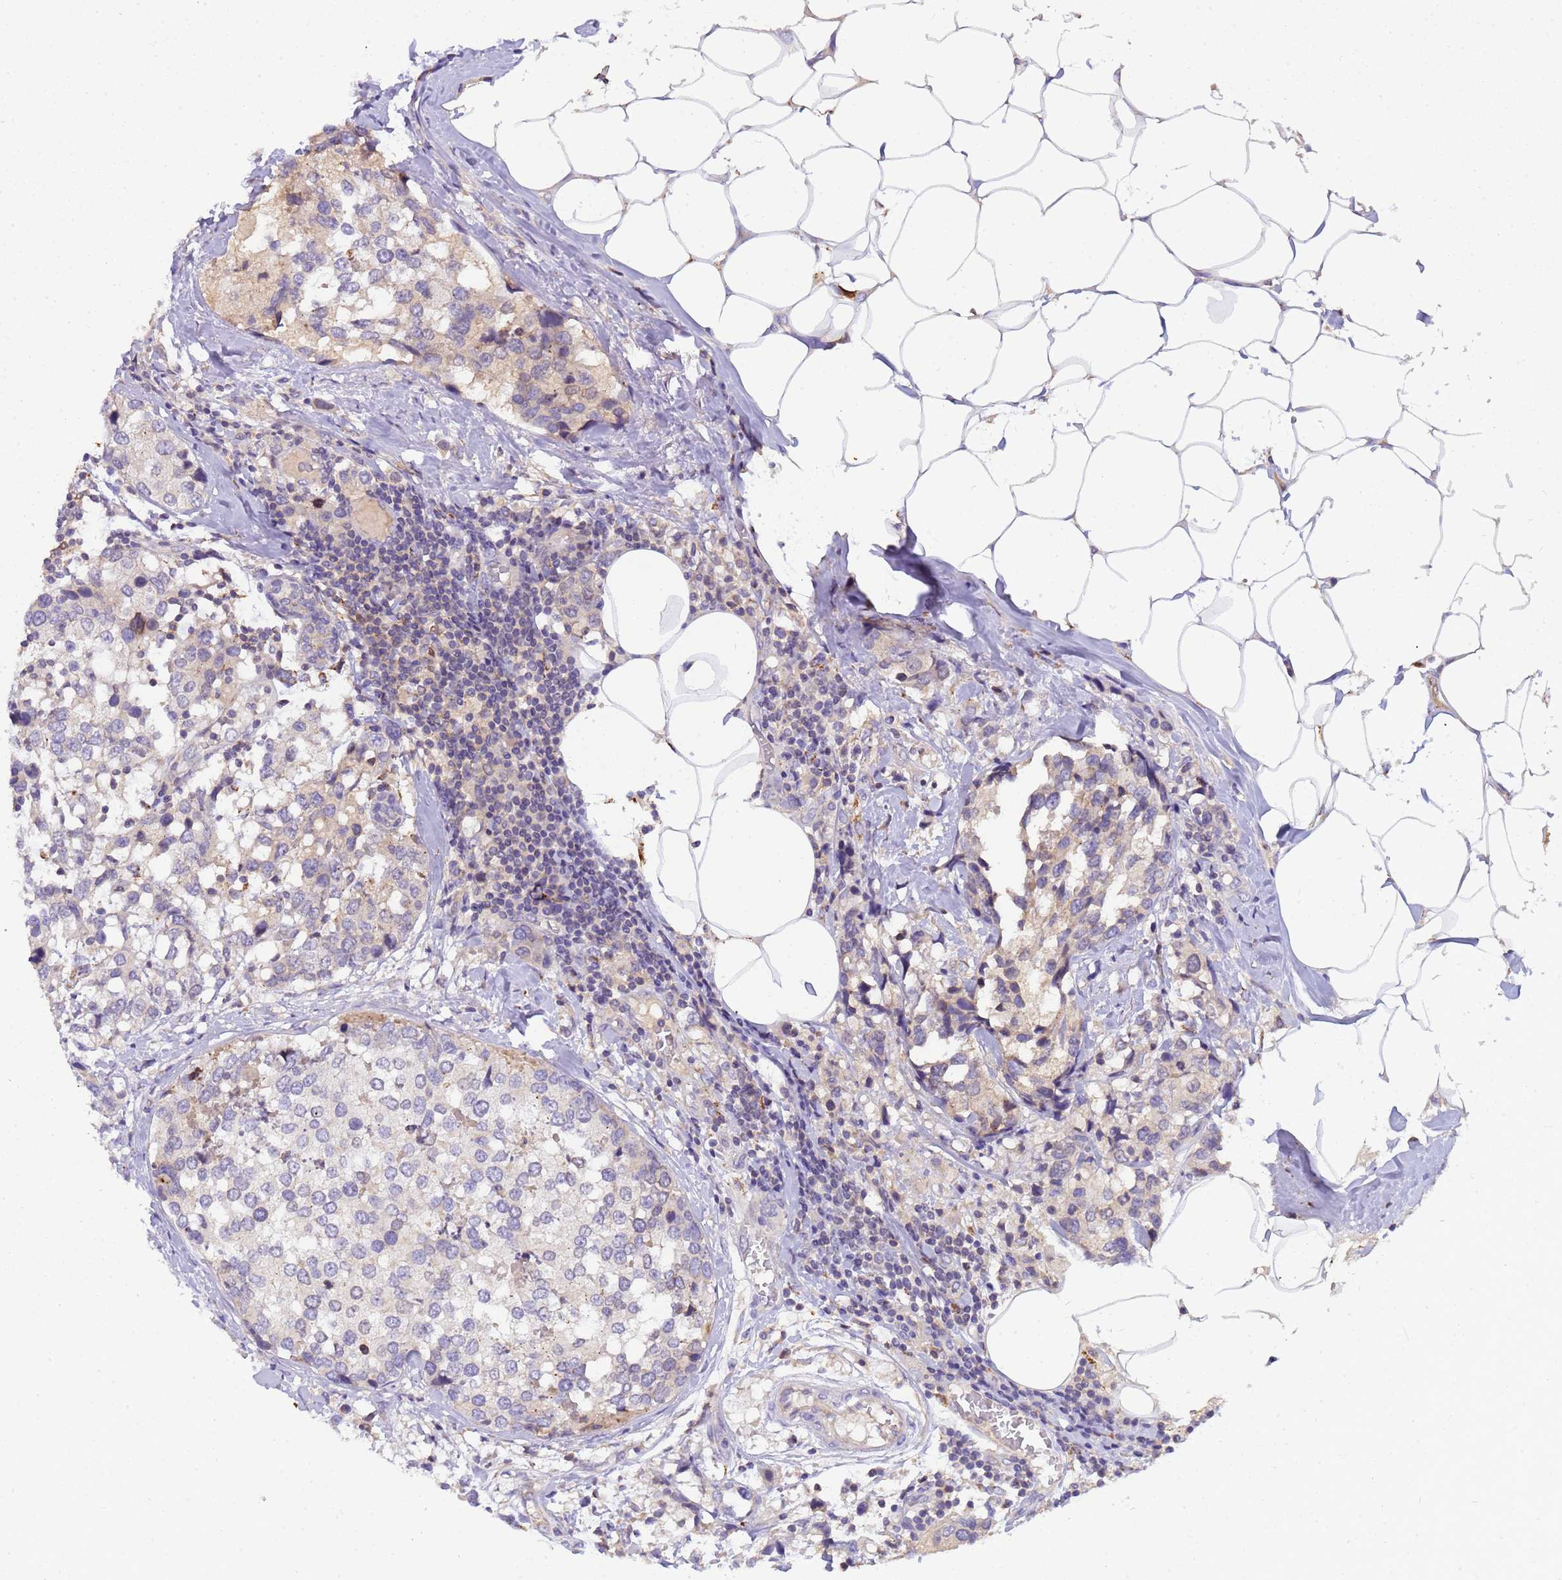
{"staining": {"intensity": "negative", "quantity": "none", "location": "none"}, "tissue": "breast cancer", "cell_type": "Tumor cells", "image_type": "cancer", "snomed": [{"axis": "morphology", "description": "Lobular carcinoma"}, {"axis": "topography", "description": "Breast"}], "caption": "The photomicrograph exhibits no significant positivity in tumor cells of breast cancer. The staining is performed using DAB brown chromogen with nuclei counter-stained in using hematoxylin.", "gene": "PLCXD3", "patient": {"sex": "female", "age": 59}}